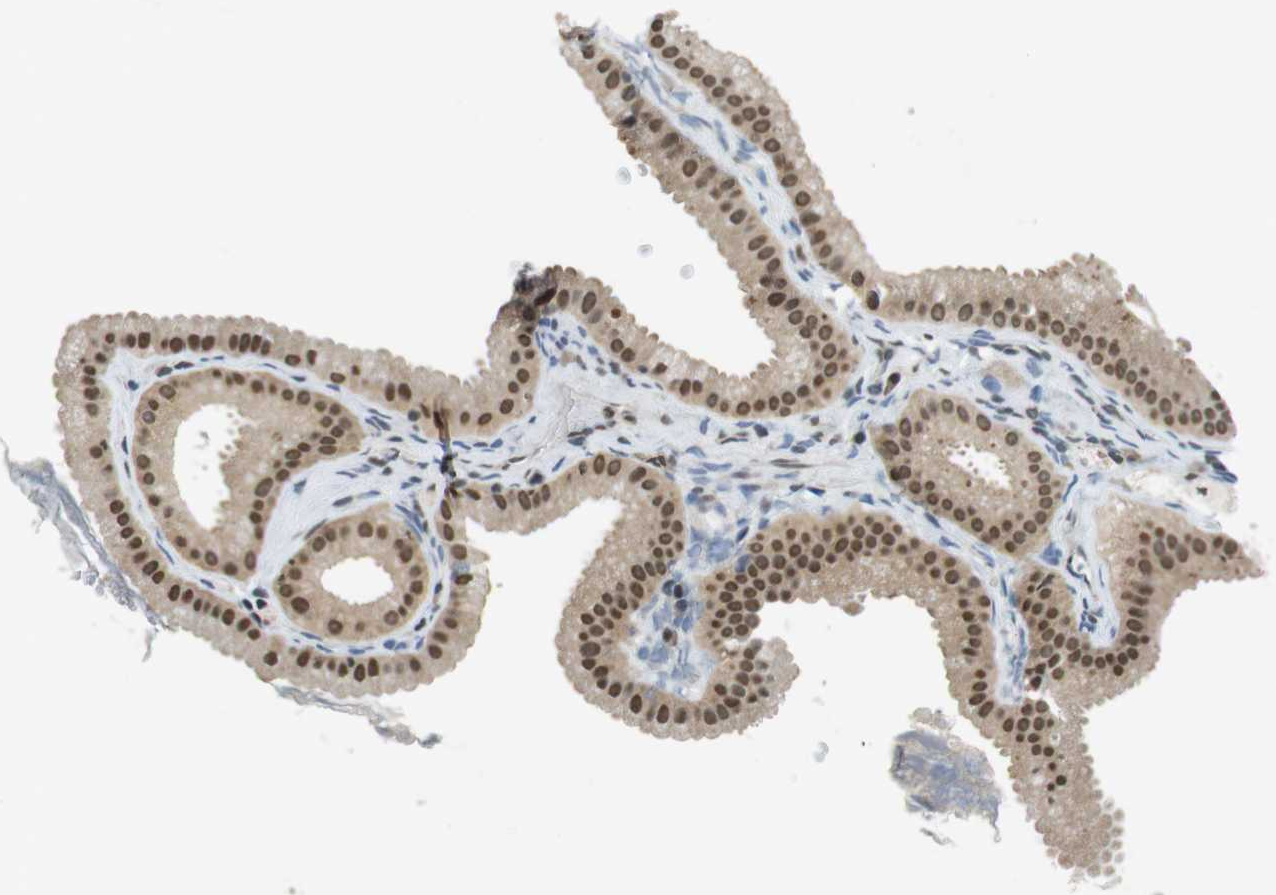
{"staining": {"intensity": "moderate", "quantity": ">75%", "location": "nuclear"}, "tissue": "gallbladder", "cell_type": "Glandular cells", "image_type": "normal", "snomed": [{"axis": "morphology", "description": "Normal tissue, NOS"}, {"axis": "topography", "description": "Gallbladder"}], "caption": "Immunohistochemical staining of normal gallbladder reveals >75% levels of moderate nuclear protein expression in approximately >75% of glandular cells.", "gene": "NEK4", "patient": {"sex": "female", "age": 64}}